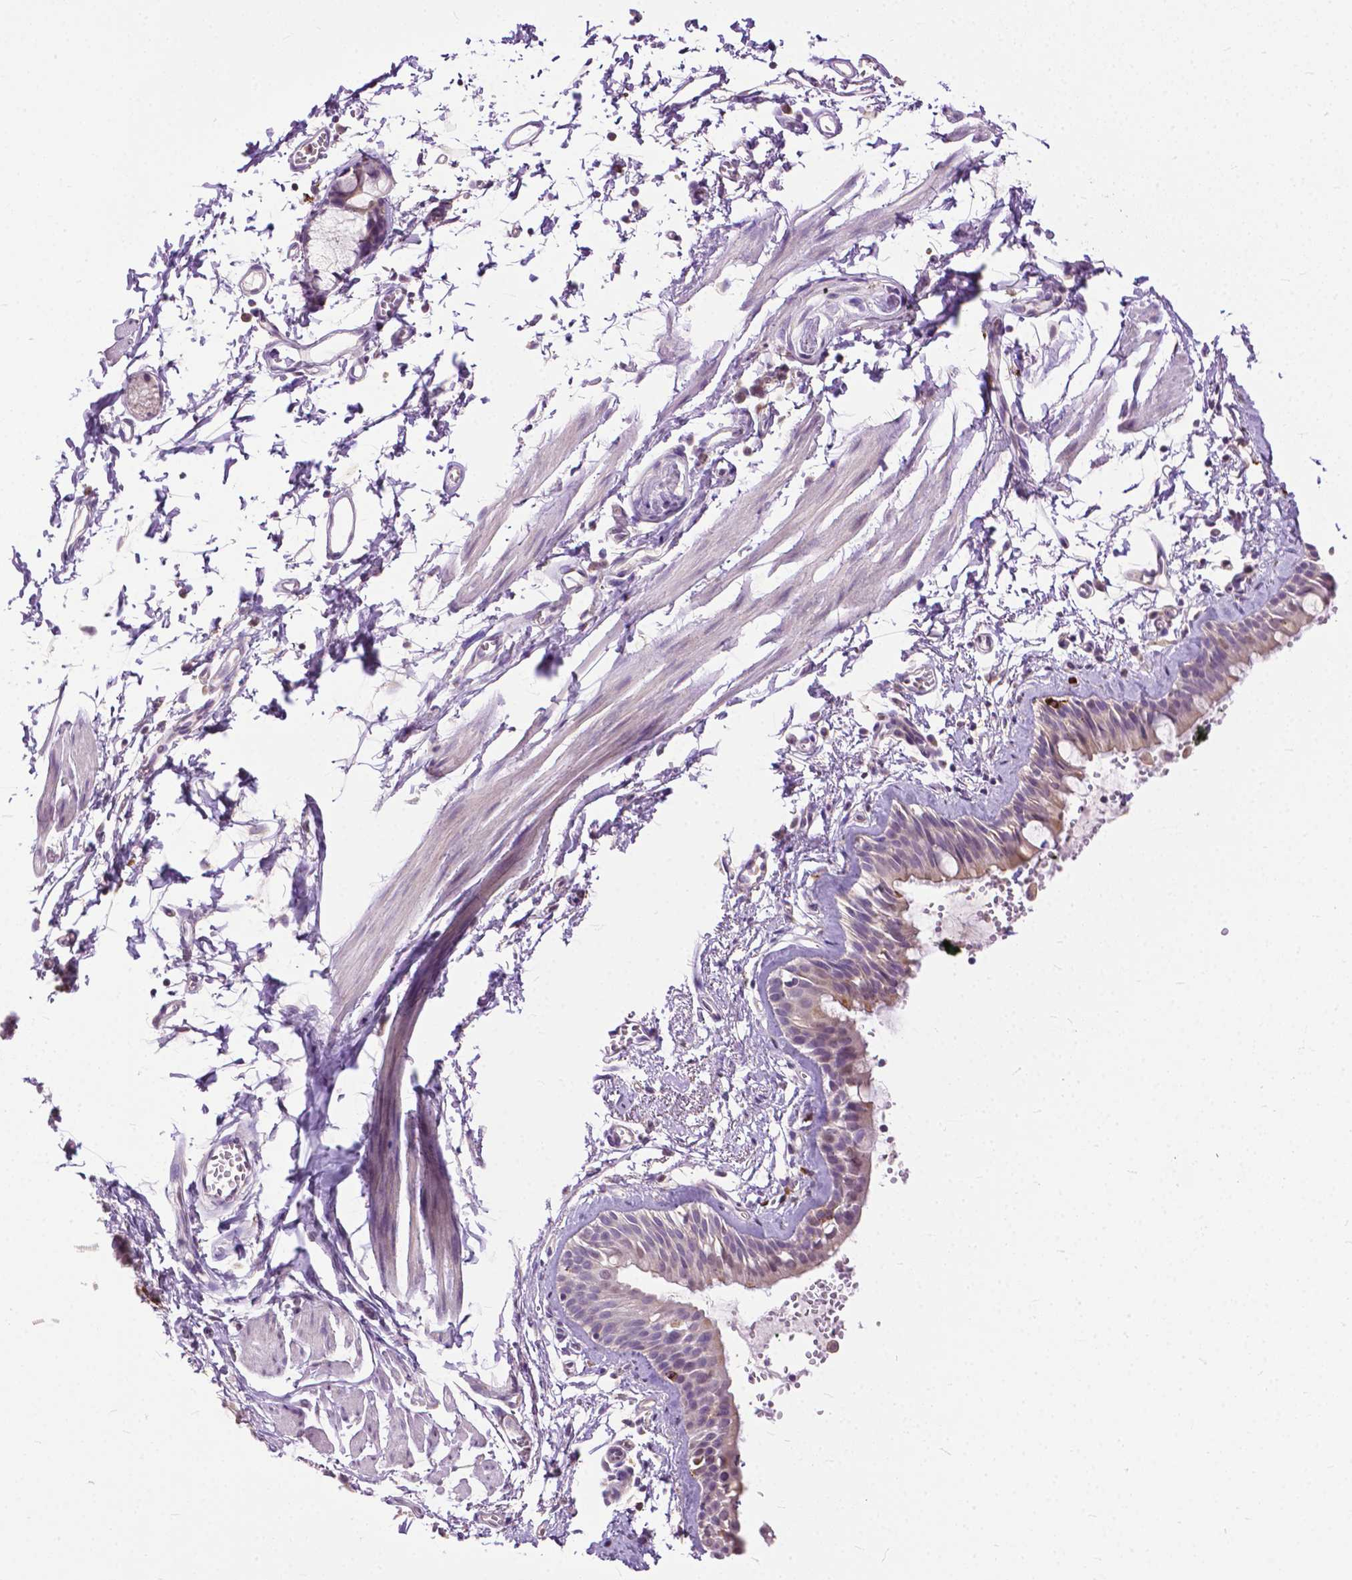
{"staining": {"intensity": "weak", "quantity": "<25%", "location": "cytoplasmic/membranous"}, "tissue": "bronchus", "cell_type": "Respiratory epithelial cells", "image_type": "normal", "snomed": [{"axis": "morphology", "description": "Normal tissue, NOS"}, {"axis": "topography", "description": "Cartilage tissue"}, {"axis": "topography", "description": "Bronchus"}], "caption": "DAB immunohistochemical staining of normal bronchus shows no significant positivity in respiratory epithelial cells.", "gene": "TTC9B", "patient": {"sex": "female", "age": 59}}